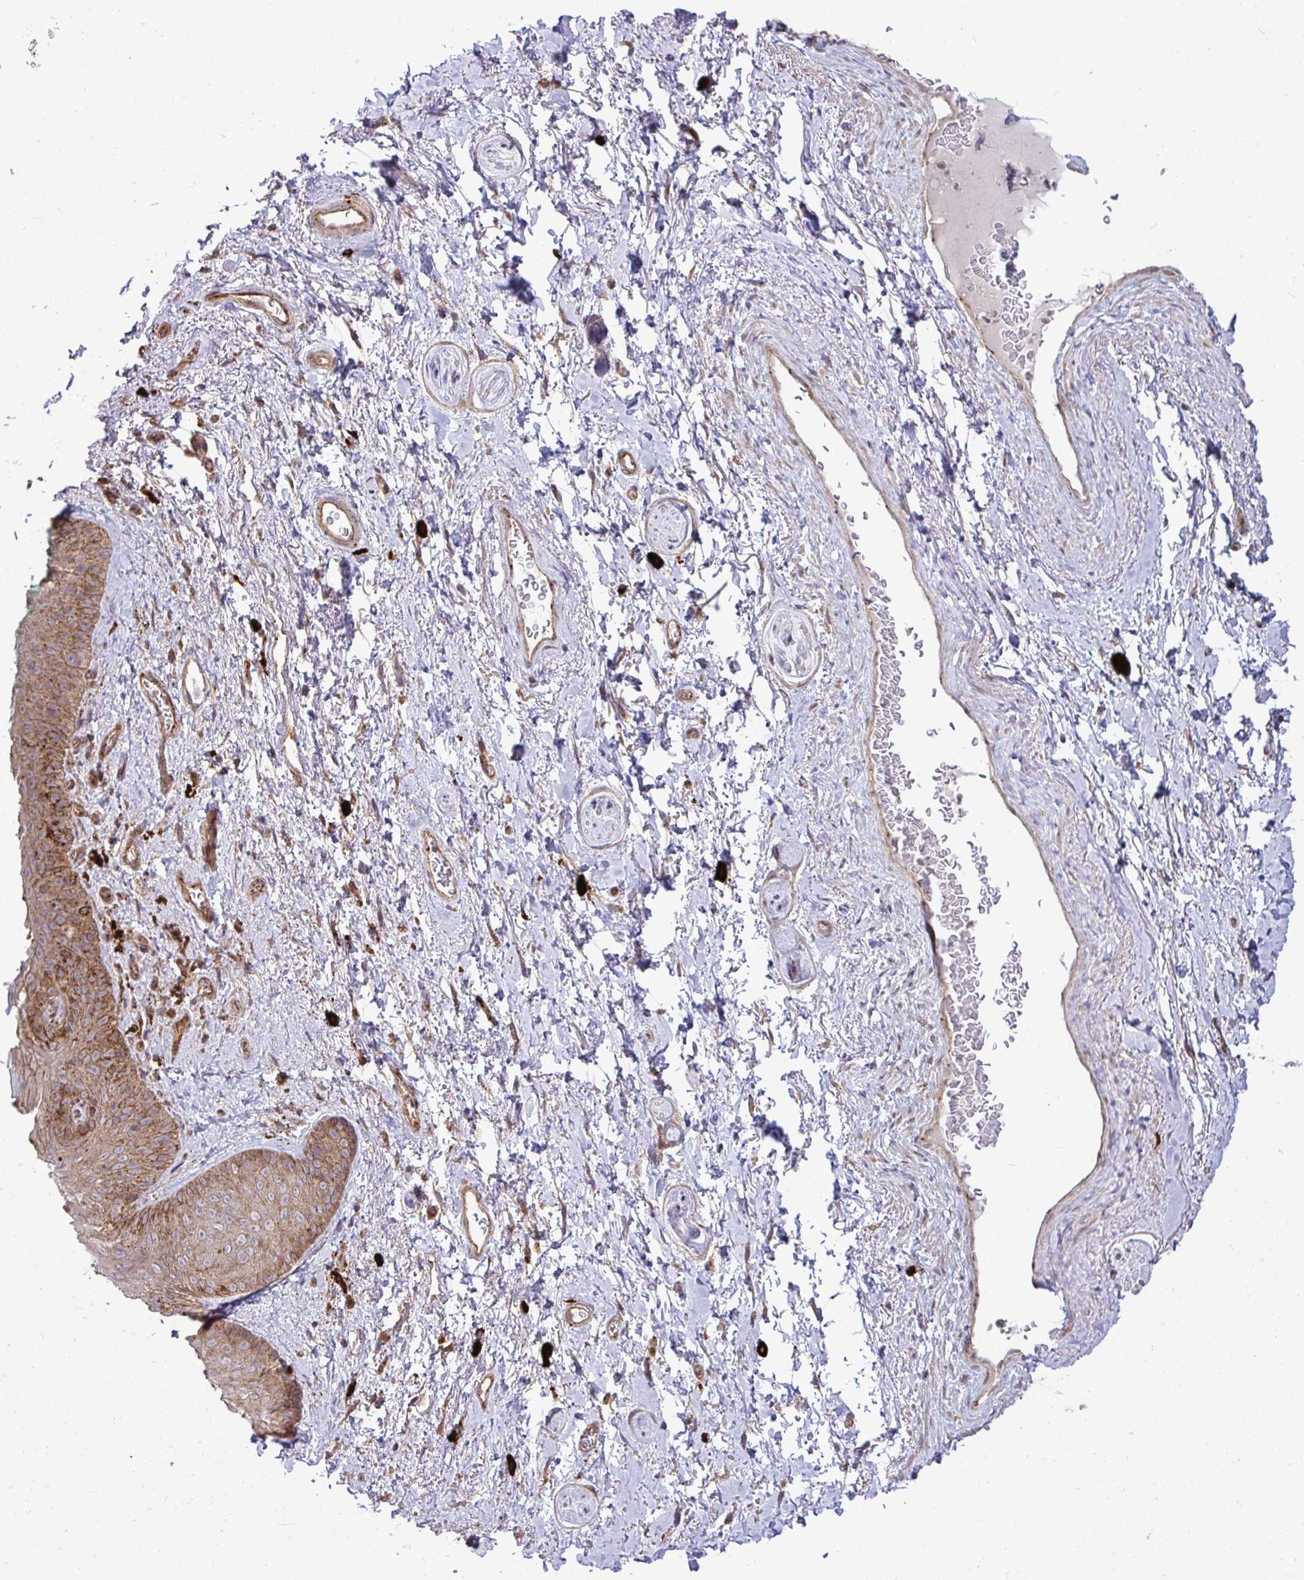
{"staining": {"intensity": "negative", "quantity": "none", "location": "none"}, "tissue": "adipose tissue", "cell_type": "Adipocytes", "image_type": "normal", "snomed": [{"axis": "morphology", "description": "Normal tissue, NOS"}, {"axis": "topography", "description": "Vulva"}, {"axis": "topography", "description": "Peripheral nerve tissue"}], "caption": "Immunohistochemistry photomicrograph of unremarkable adipose tissue: adipose tissue stained with DAB (3,3'-diaminobenzidine) exhibits no significant protein staining in adipocytes.", "gene": "SH2D1B", "patient": {"sex": "female", "age": 66}}